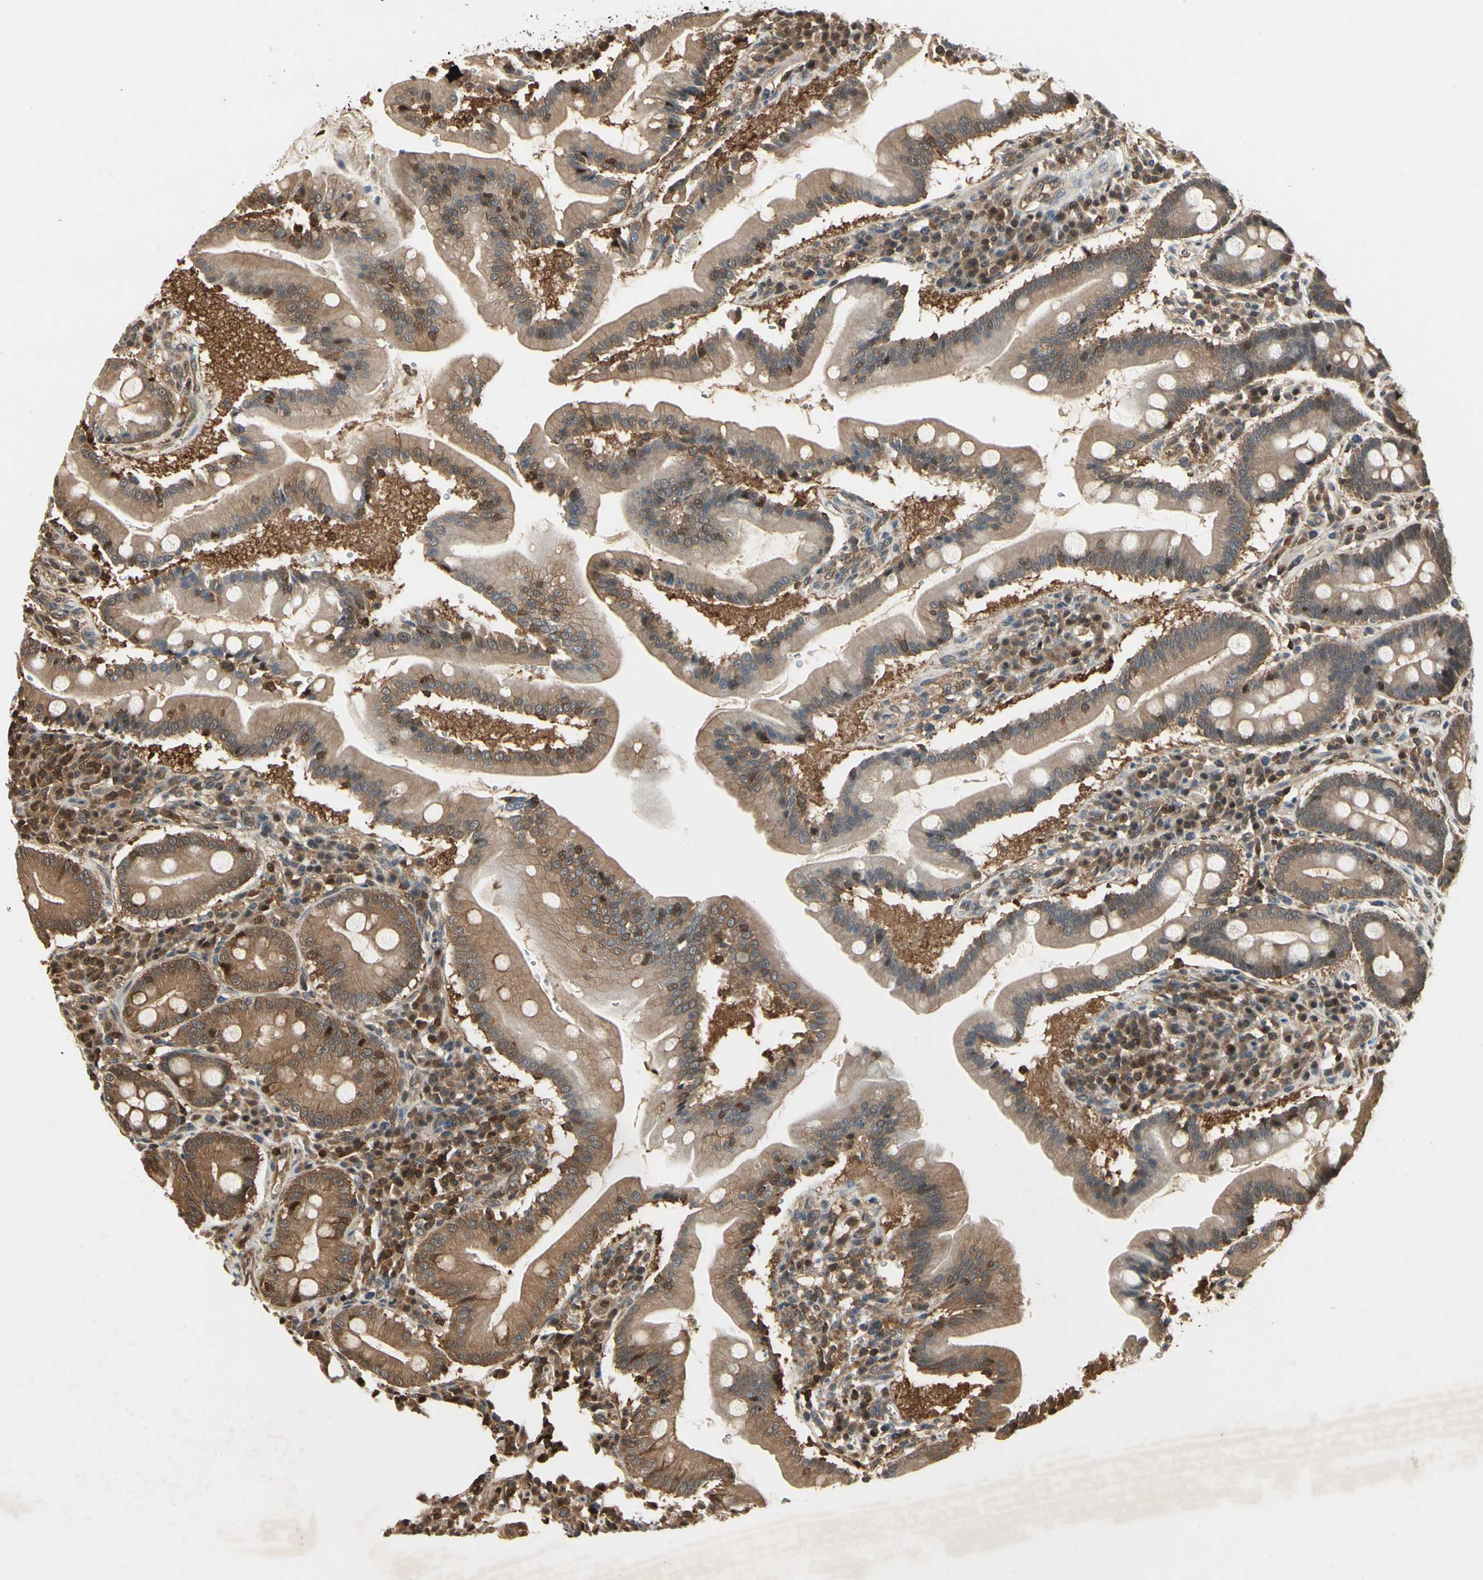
{"staining": {"intensity": "moderate", "quantity": ">75%", "location": "cytoplasmic/membranous"}, "tissue": "duodenum", "cell_type": "Glandular cells", "image_type": "normal", "snomed": [{"axis": "morphology", "description": "Normal tissue, NOS"}, {"axis": "topography", "description": "Duodenum"}], "caption": "Moderate cytoplasmic/membranous protein staining is present in about >75% of glandular cells in duodenum. The staining was performed using DAB (3,3'-diaminobenzidine), with brown indicating positive protein expression. Nuclei are stained blue with hematoxylin.", "gene": "YWHAB", "patient": {"sex": "male", "age": 50}}